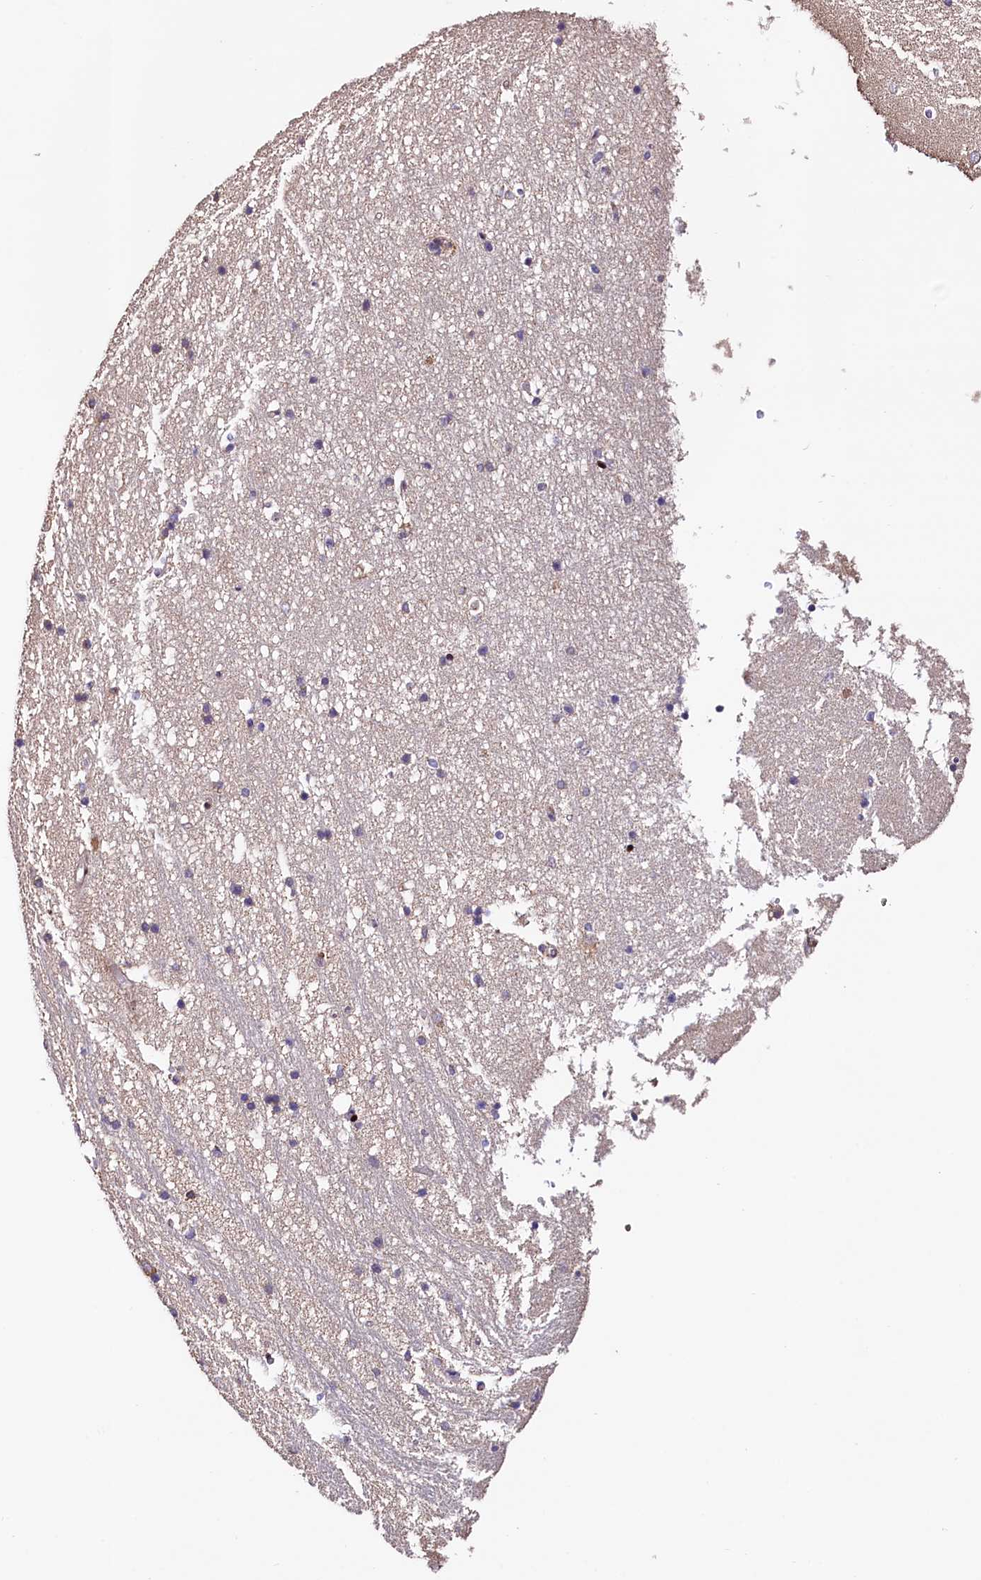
{"staining": {"intensity": "negative", "quantity": "none", "location": "none"}, "tissue": "hippocampus", "cell_type": "Glial cells", "image_type": "normal", "snomed": [{"axis": "morphology", "description": "Normal tissue, NOS"}, {"axis": "topography", "description": "Hippocampus"}], "caption": "Immunohistochemistry (IHC) of normal human hippocampus shows no staining in glial cells. Nuclei are stained in blue.", "gene": "C5orf15", "patient": {"sex": "male", "age": 45}}